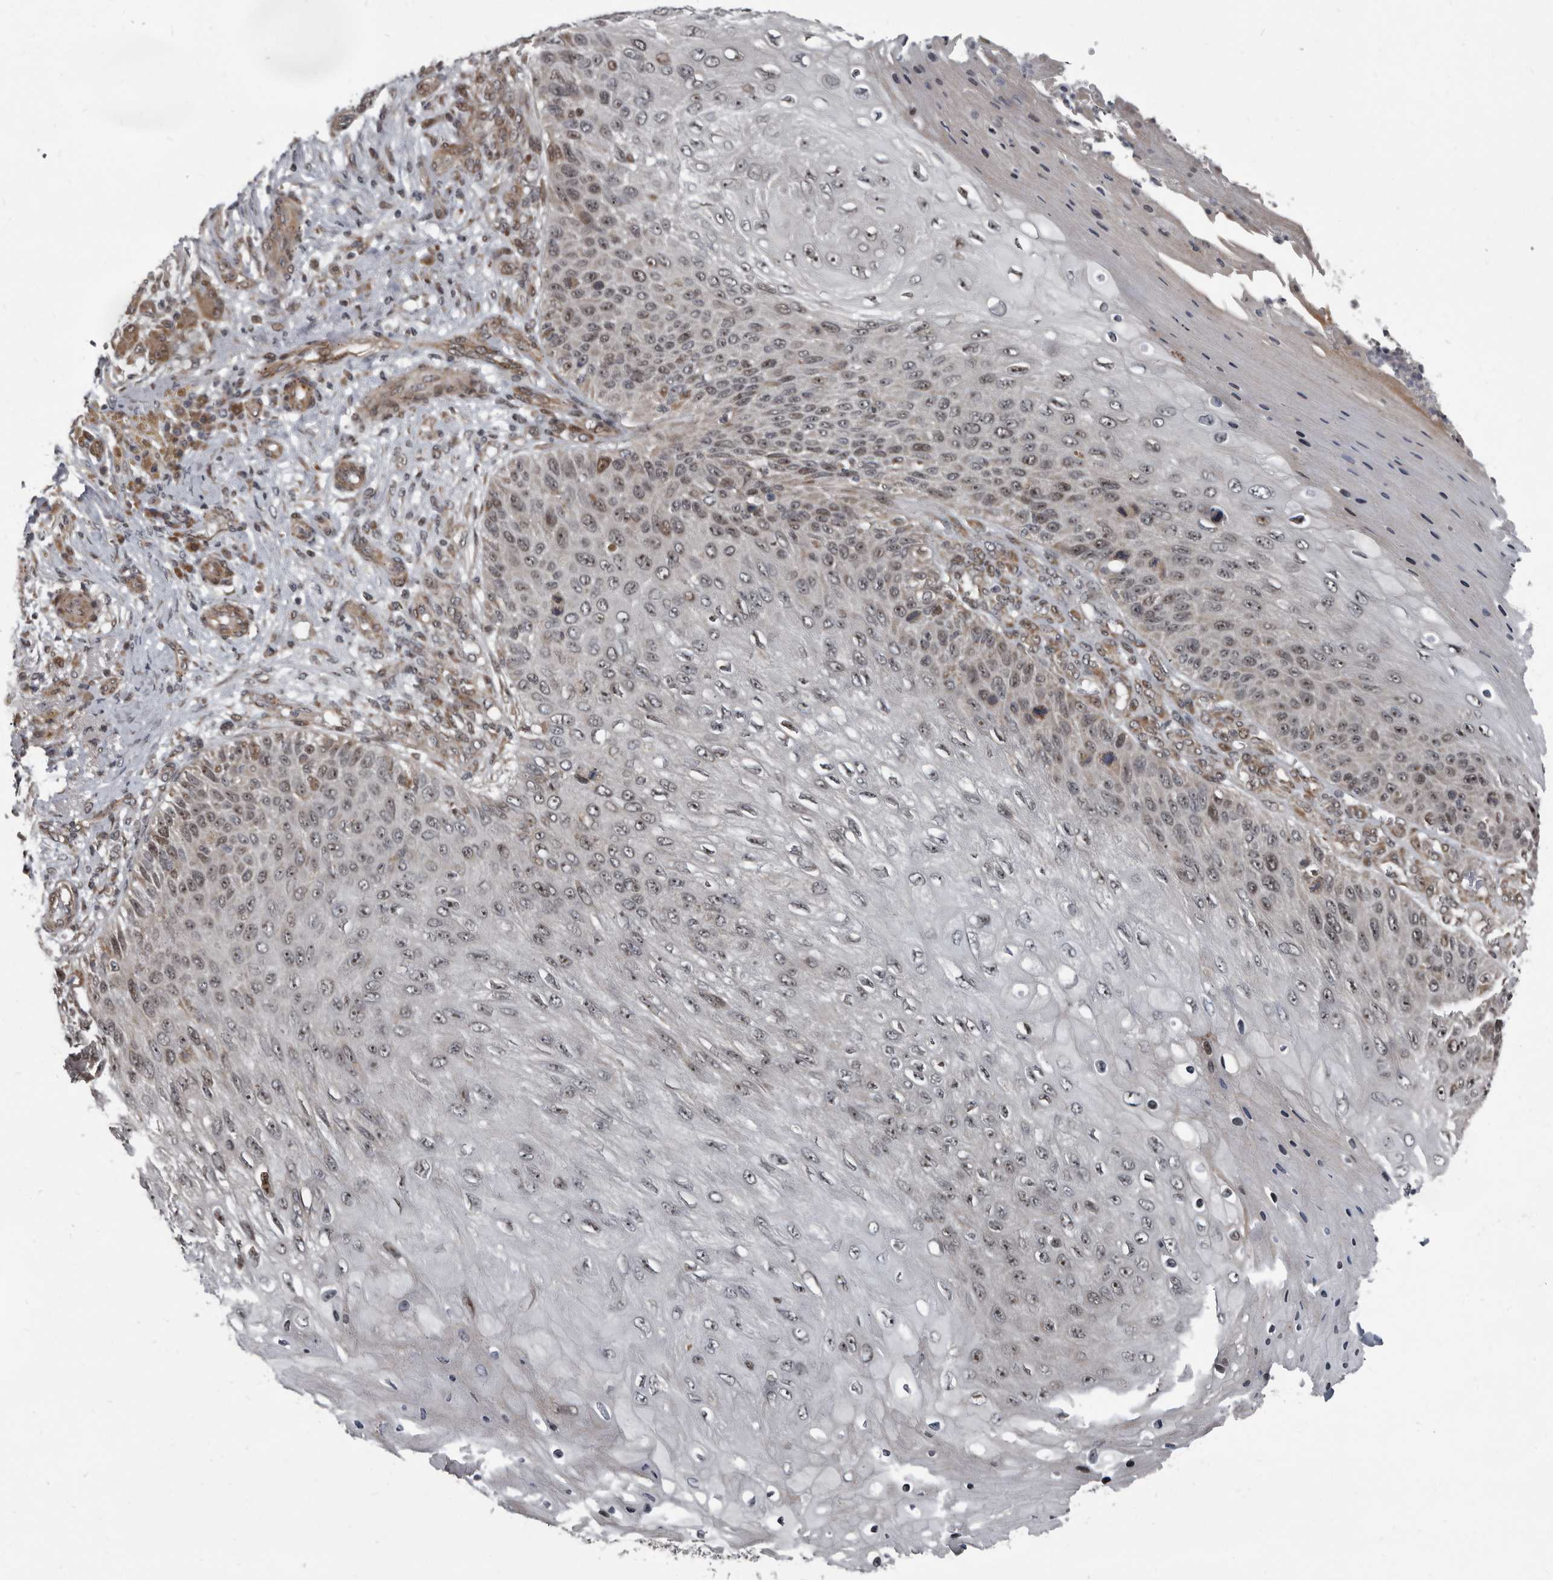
{"staining": {"intensity": "moderate", "quantity": "<25%", "location": "nuclear"}, "tissue": "skin cancer", "cell_type": "Tumor cells", "image_type": "cancer", "snomed": [{"axis": "morphology", "description": "Squamous cell carcinoma, NOS"}, {"axis": "topography", "description": "Skin"}], "caption": "IHC (DAB) staining of human skin cancer exhibits moderate nuclear protein positivity in about <25% of tumor cells.", "gene": "CHD1L", "patient": {"sex": "female", "age": 88}}